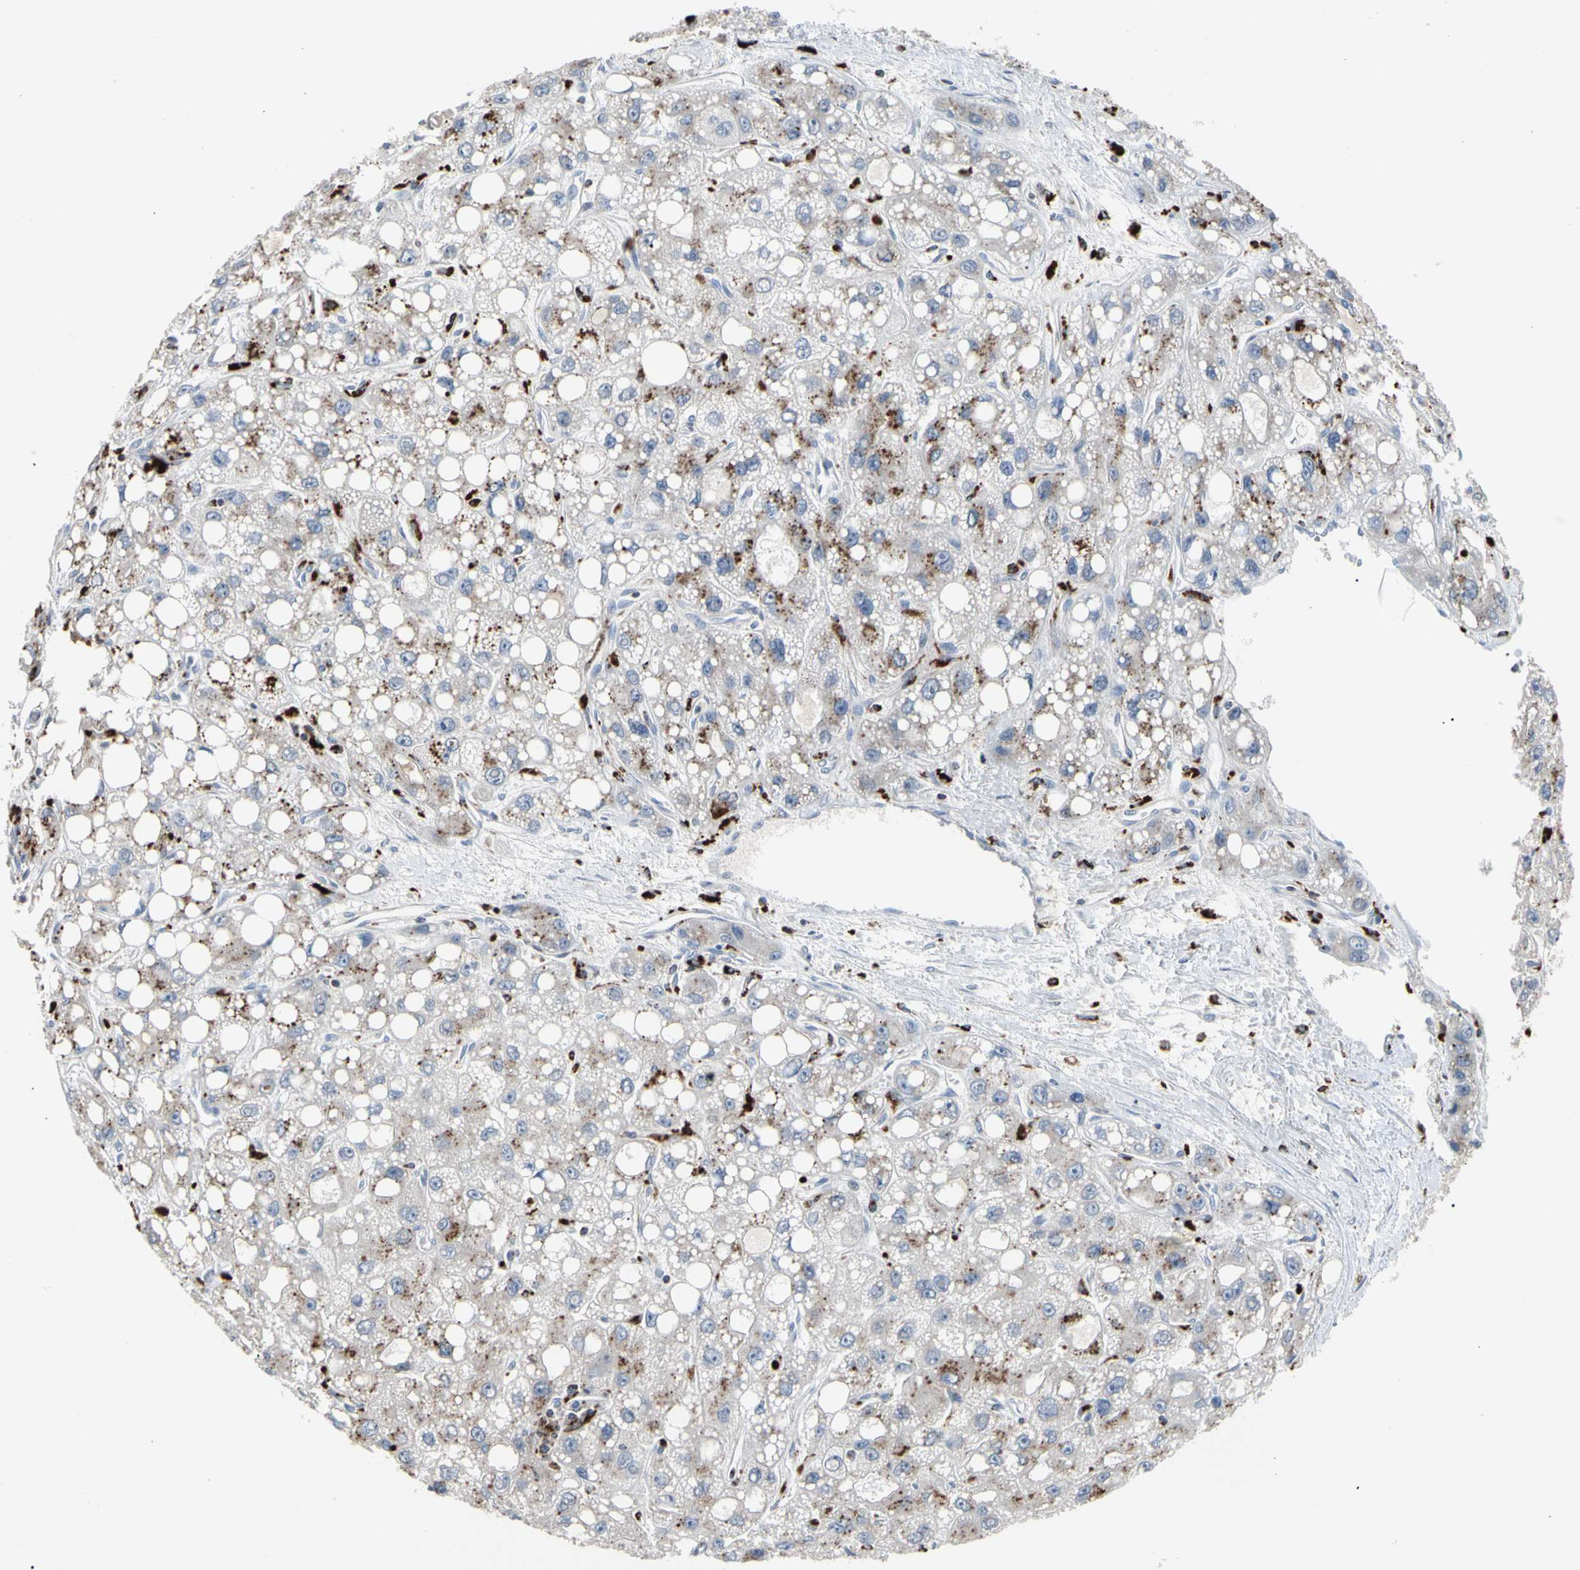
{"staining": {"intensity": "moderate", "quantity": "<25%", "location": "cytoplasmic/membranous"}, "tissue": "liver cancer", "cell_type": "Tumor cells", "image_type": "cancer", "snomed": [{"axis": "morphology", "description": "Carcinoma, Hepatocellular, NOS"}, {"axis": "topography", "description": "Liver"}], "caption": "A brown stain labels moderate cytoplasmic/membranous expression of a protein in human liver cancer tumor cells.", "gene": "ADA2", "patient": {"sex": "male", "age": 55}}